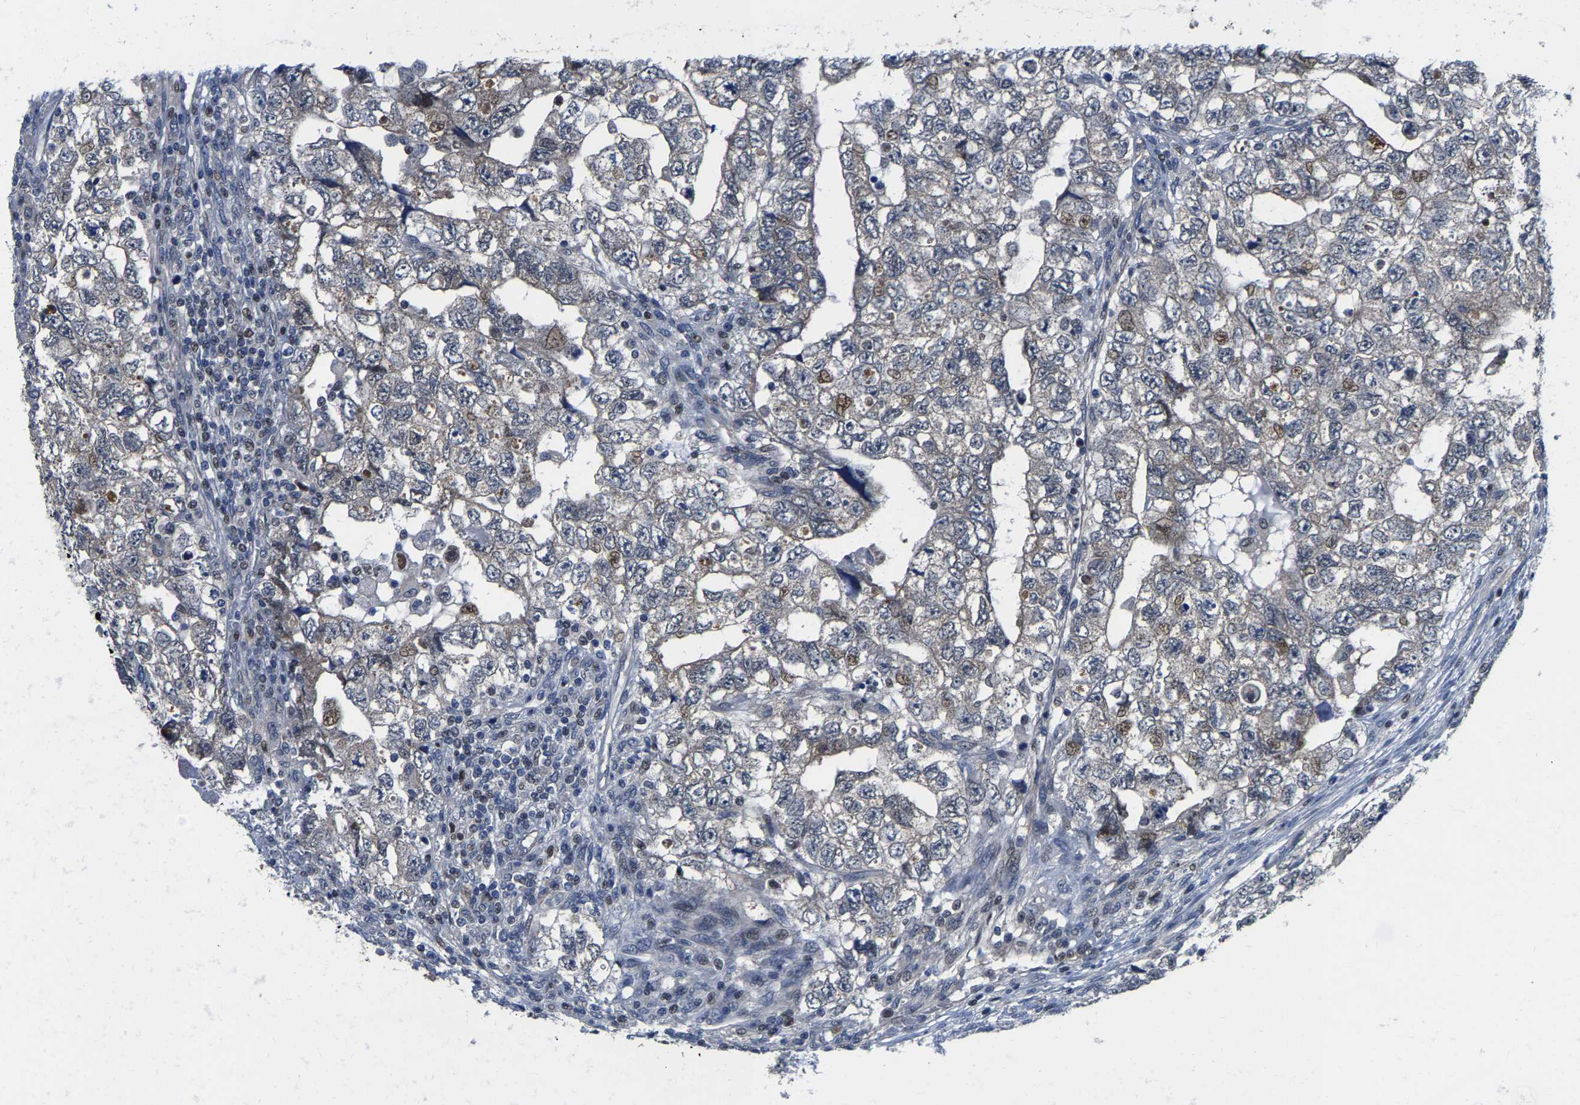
{"staining": {"intensity": "weak", "quantity": "<25%", "location": "nuclear"}, "tissue": "testis cancer", "cell_type": "Tumor cells", "image_type": "cancer", "snomed": [{"axis": "morphology", "description": "Carcinoma, Embryonal, NOS"}, {"axis": "topography", "description": "Testis"}], "caption": "This is an immunohistochemistry (IHC) photomicrograph of human embryonal carcinoma (testis). There is no staining in tumor cells.", "gene": "GTPBP10", "patient": {"sex": "male", "age": 36}}